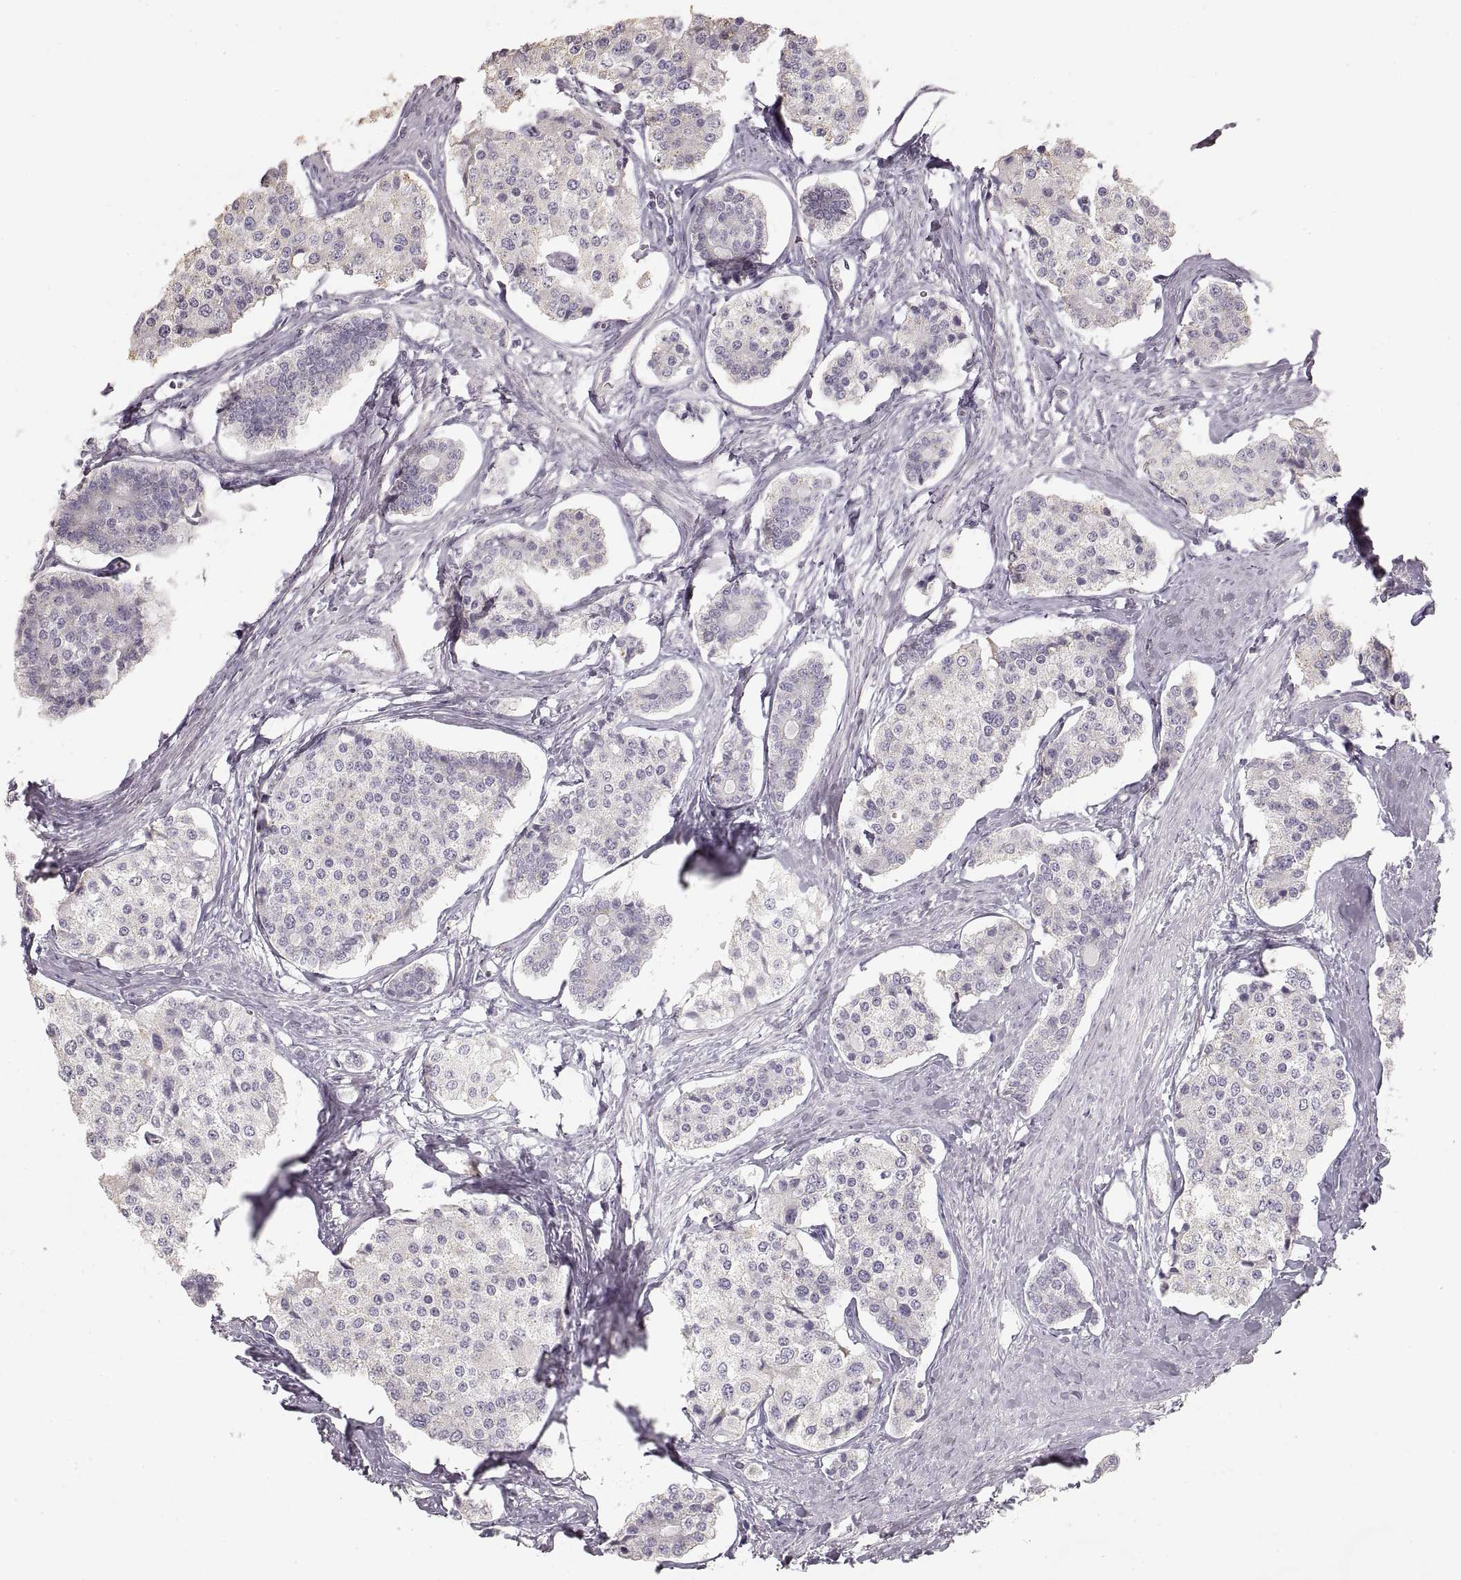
{"staining": {"intensity": "negative", "quantity": "none", "location": "none"}, "tissue": "carcinoid", "cell_type": "Tumor cells", "image_type": "cancer", "snomed": [{"axis": "morphology", "description": "Carcinoid, malignant, NOS"}, {"axis": "topography", "description": "Small intestine"}], "caption": "Protein analysis of malignant carcinoid displays no significant staining in tumor cells.", "gene": "ZP3", "patient": {"sex": "female", "age": 65}}